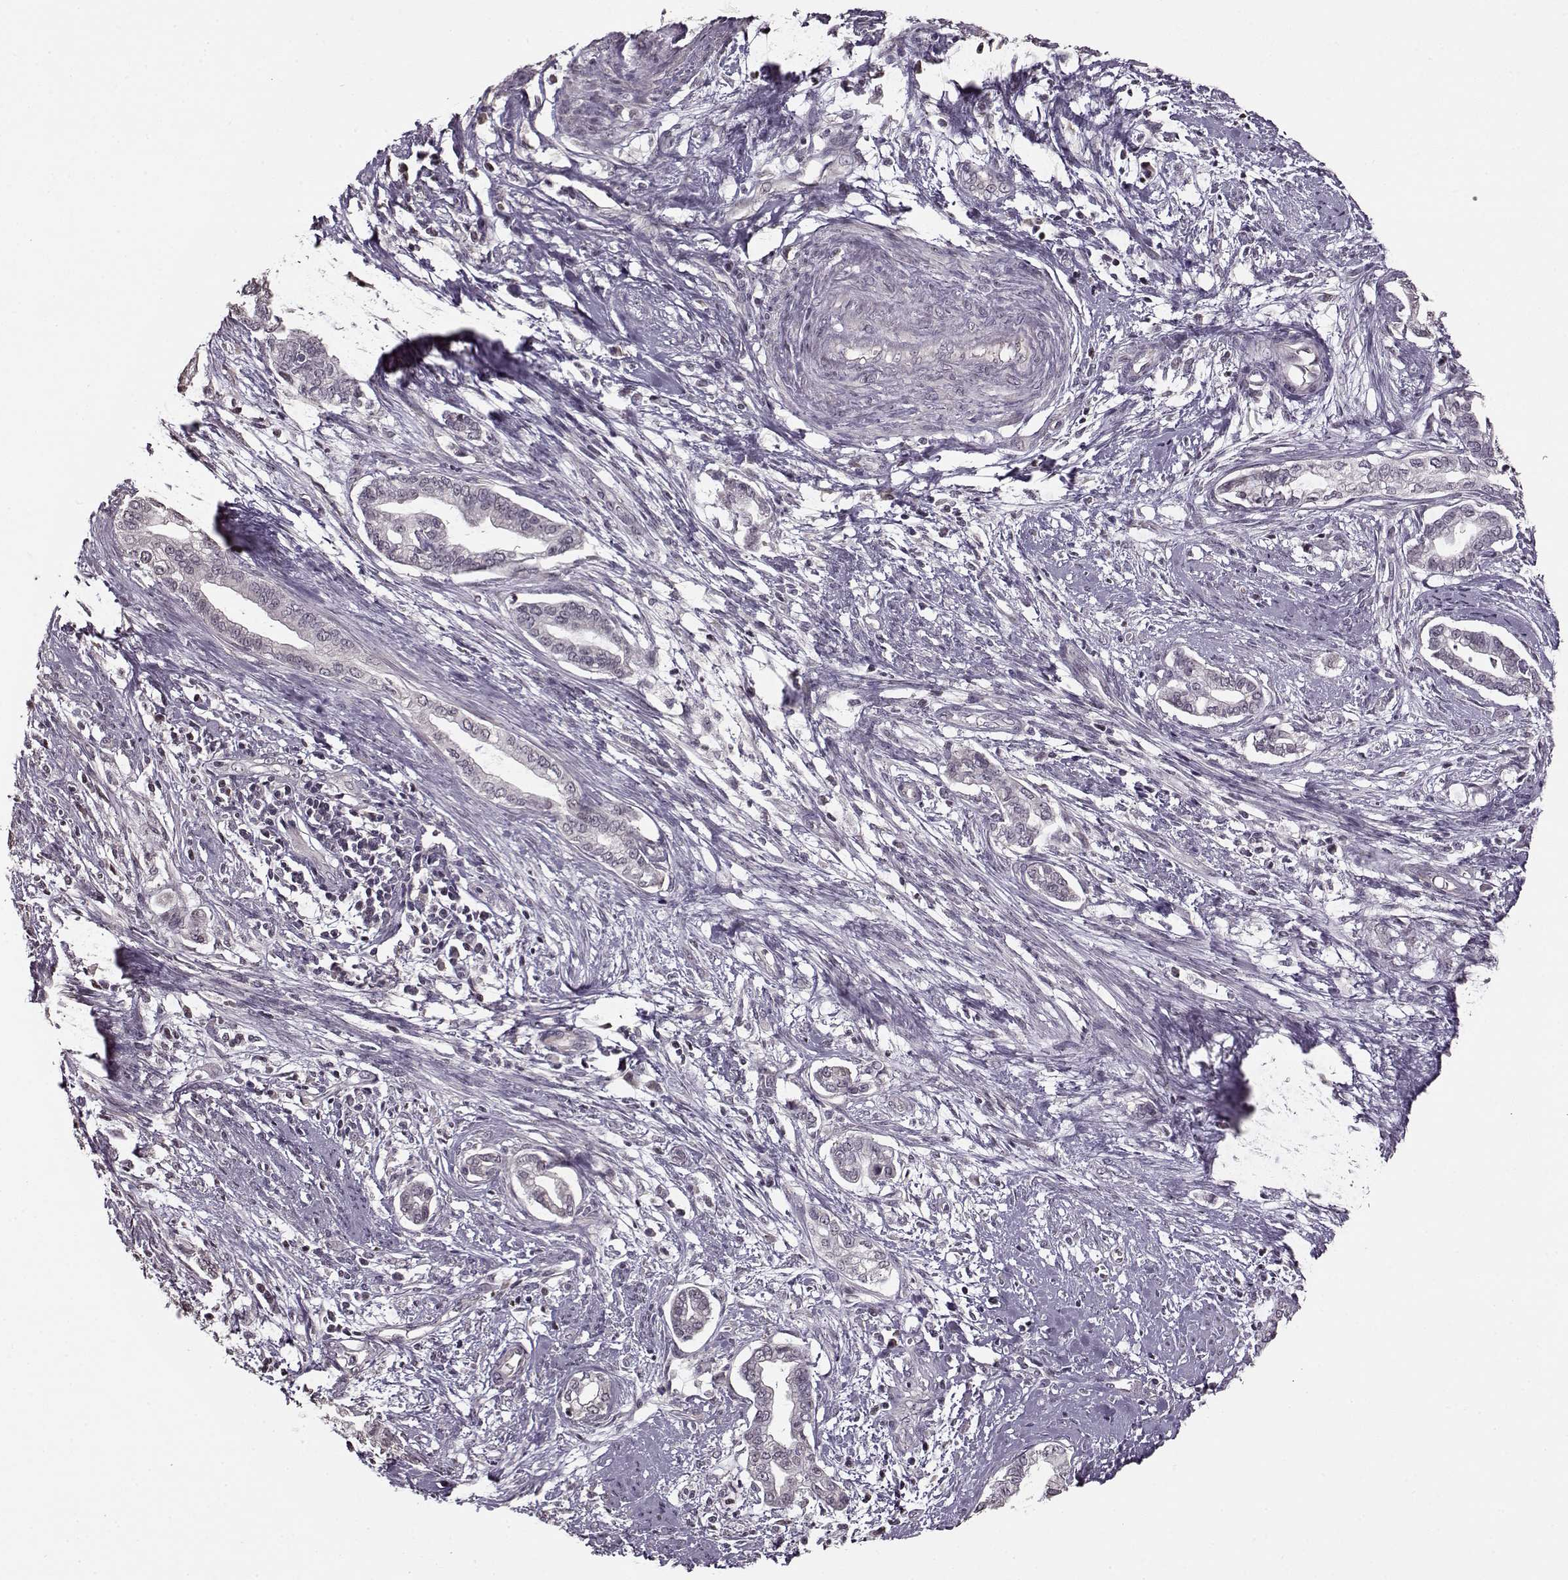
{"staining": {"intensity": "negative", "quantity": "none", "location": "none"}, "tissue": "cervical cancer", "cell_type": "Tumor cells", "image_type": "cancer", "snomed": [{"axis": "morphology", "description": "Adenocarcinoma, NOS"}, {"axis": "topography", "description": "Cervix"}], "caption": "IHC micrograph of cervical cancer stained for a protein (brown), which reveals no staining in tumor cells.", "gene": "FSHB", "patient": {"sex": "female", "age": 62}}